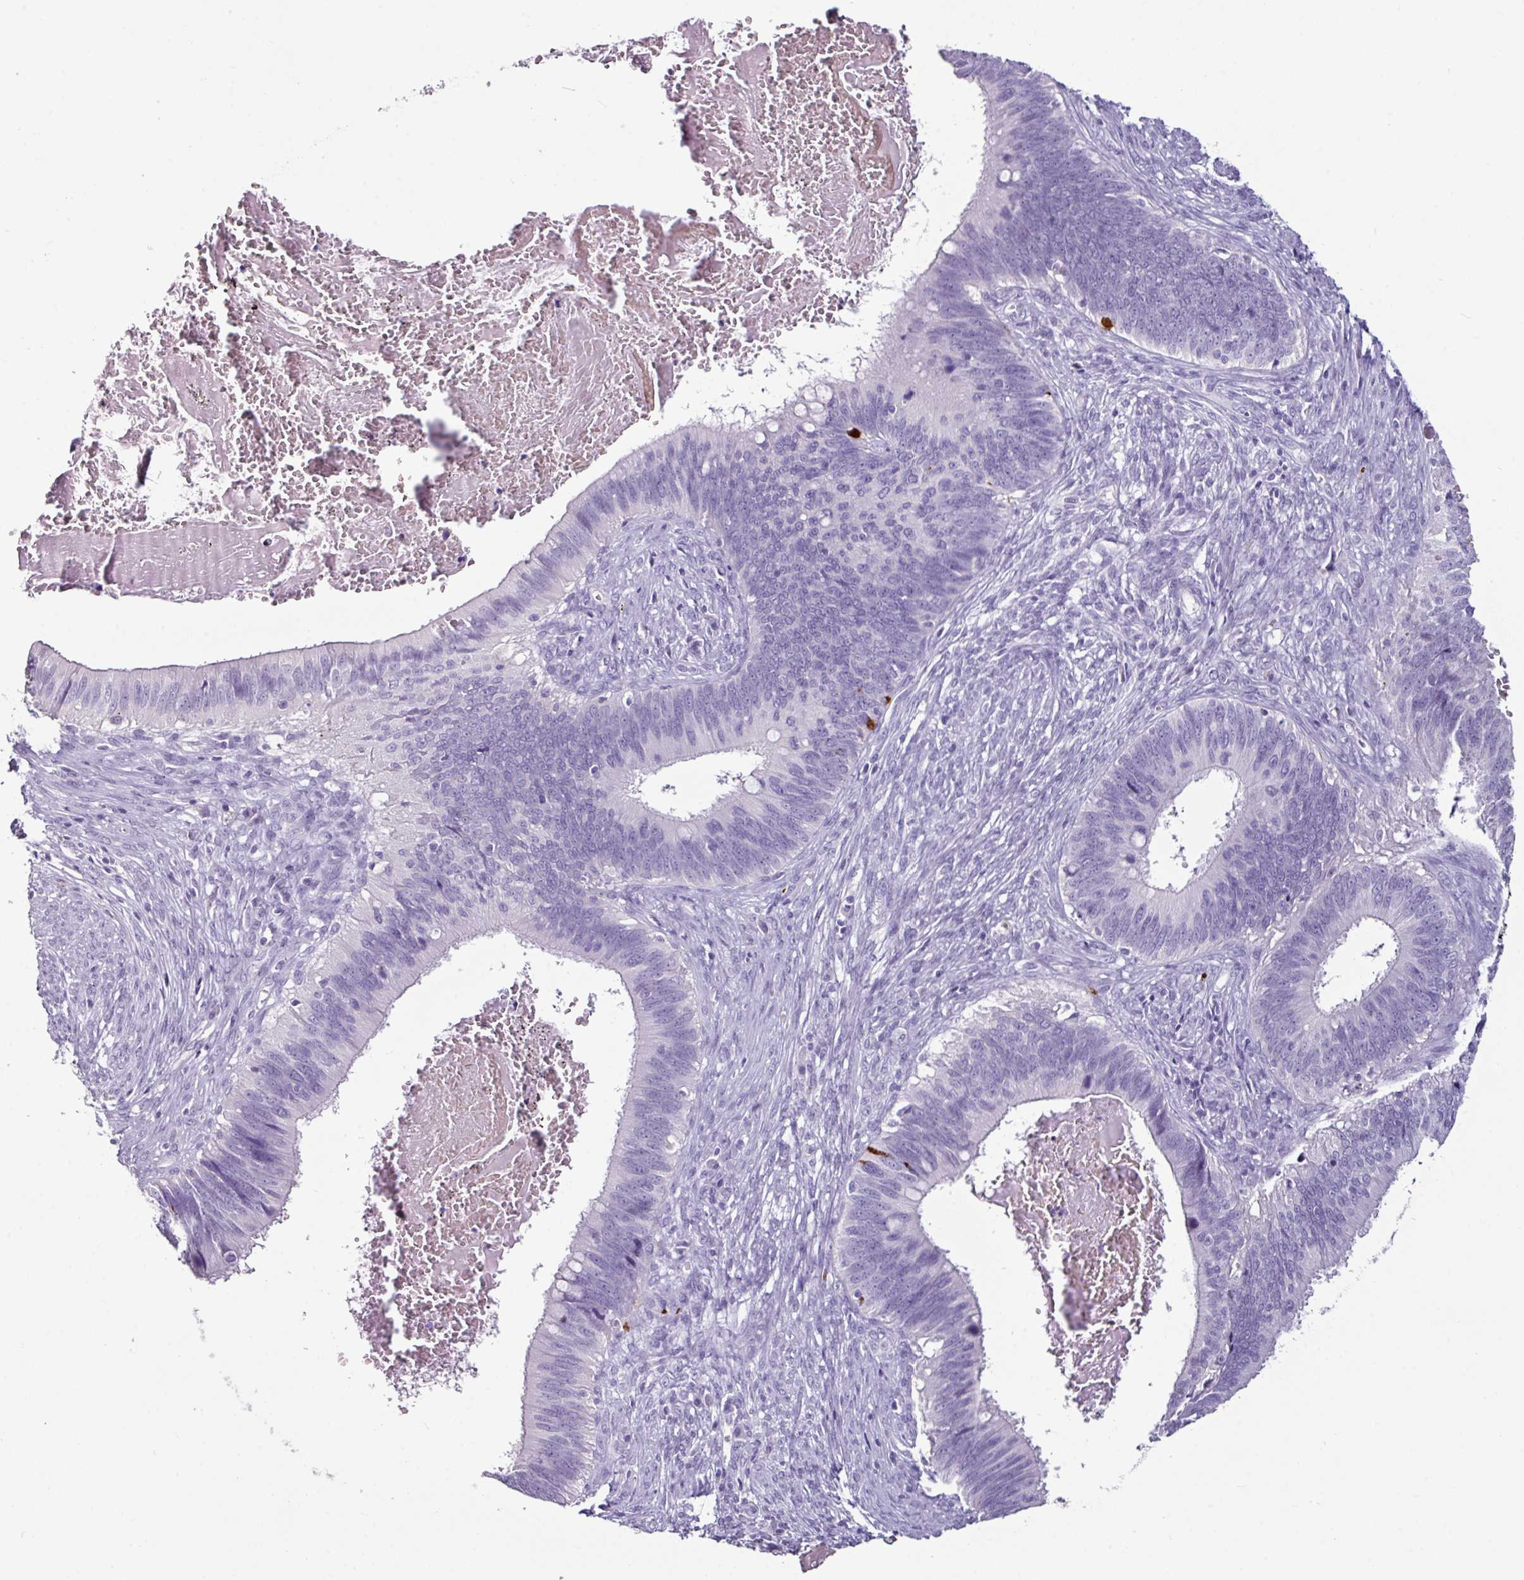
{"staining": {"intensity": "strong", "quantity": "<25%", "location": "cytoplasmic/membranous"}, "tissue": "cervical cancer", "cell_type": "Tumor cells", "image_type": "cancer", "snomed": [{"axis": "morphology", "description": "Adenocarcinoma, NOS"}, {"axis": "topography", "description": "Cervix"}], "caption": "A histopathology image showing strong cytoplasmic/membranous positivity in about <25% of tumor cells in cervical adenocarcinoma, as visualized by brown immunohistochemical staining.", "gene": "GLP2R", "patient": {"sex": "female", "age": 42}}